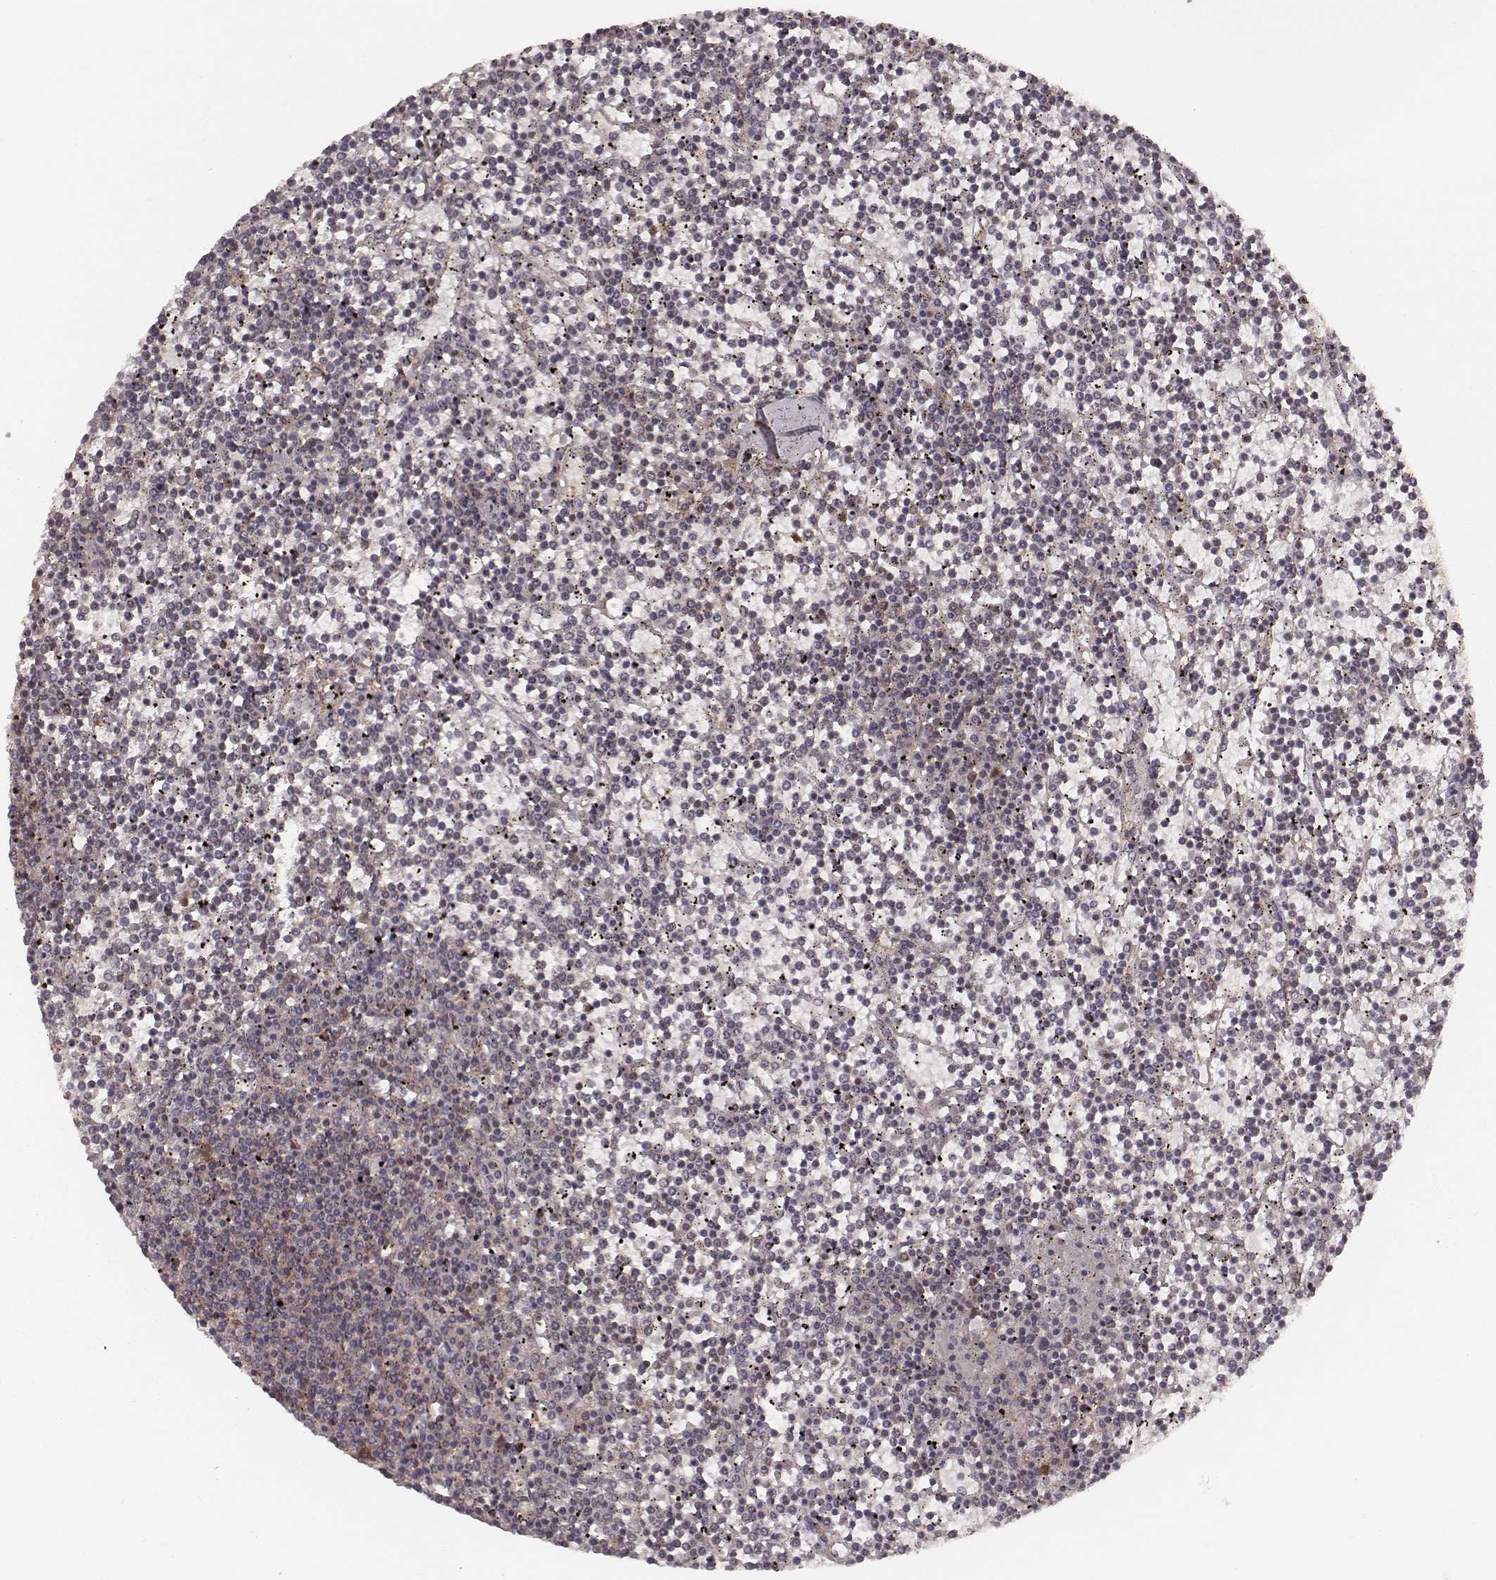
{"staining": {"intensity": "negative", "quantity": "none", "location": "none"}, "tissue": "lymphoma", "cell_type": "Tumor cells", "image_type": "cancer", "snomed": [{"axis": "morphology", "description": "Malignant lymphoma, non-Hodgkin's type, Low grade"}, {"axis": "topography", "description": "Spleen"}], "caption": "Micrograph shows no significant protein positivity in tumor cells of low-grade malignant lymphoma, non-Hodgkin's type.", "gene": "CARS1", "patient": {"sex": "female", "age": 19}}